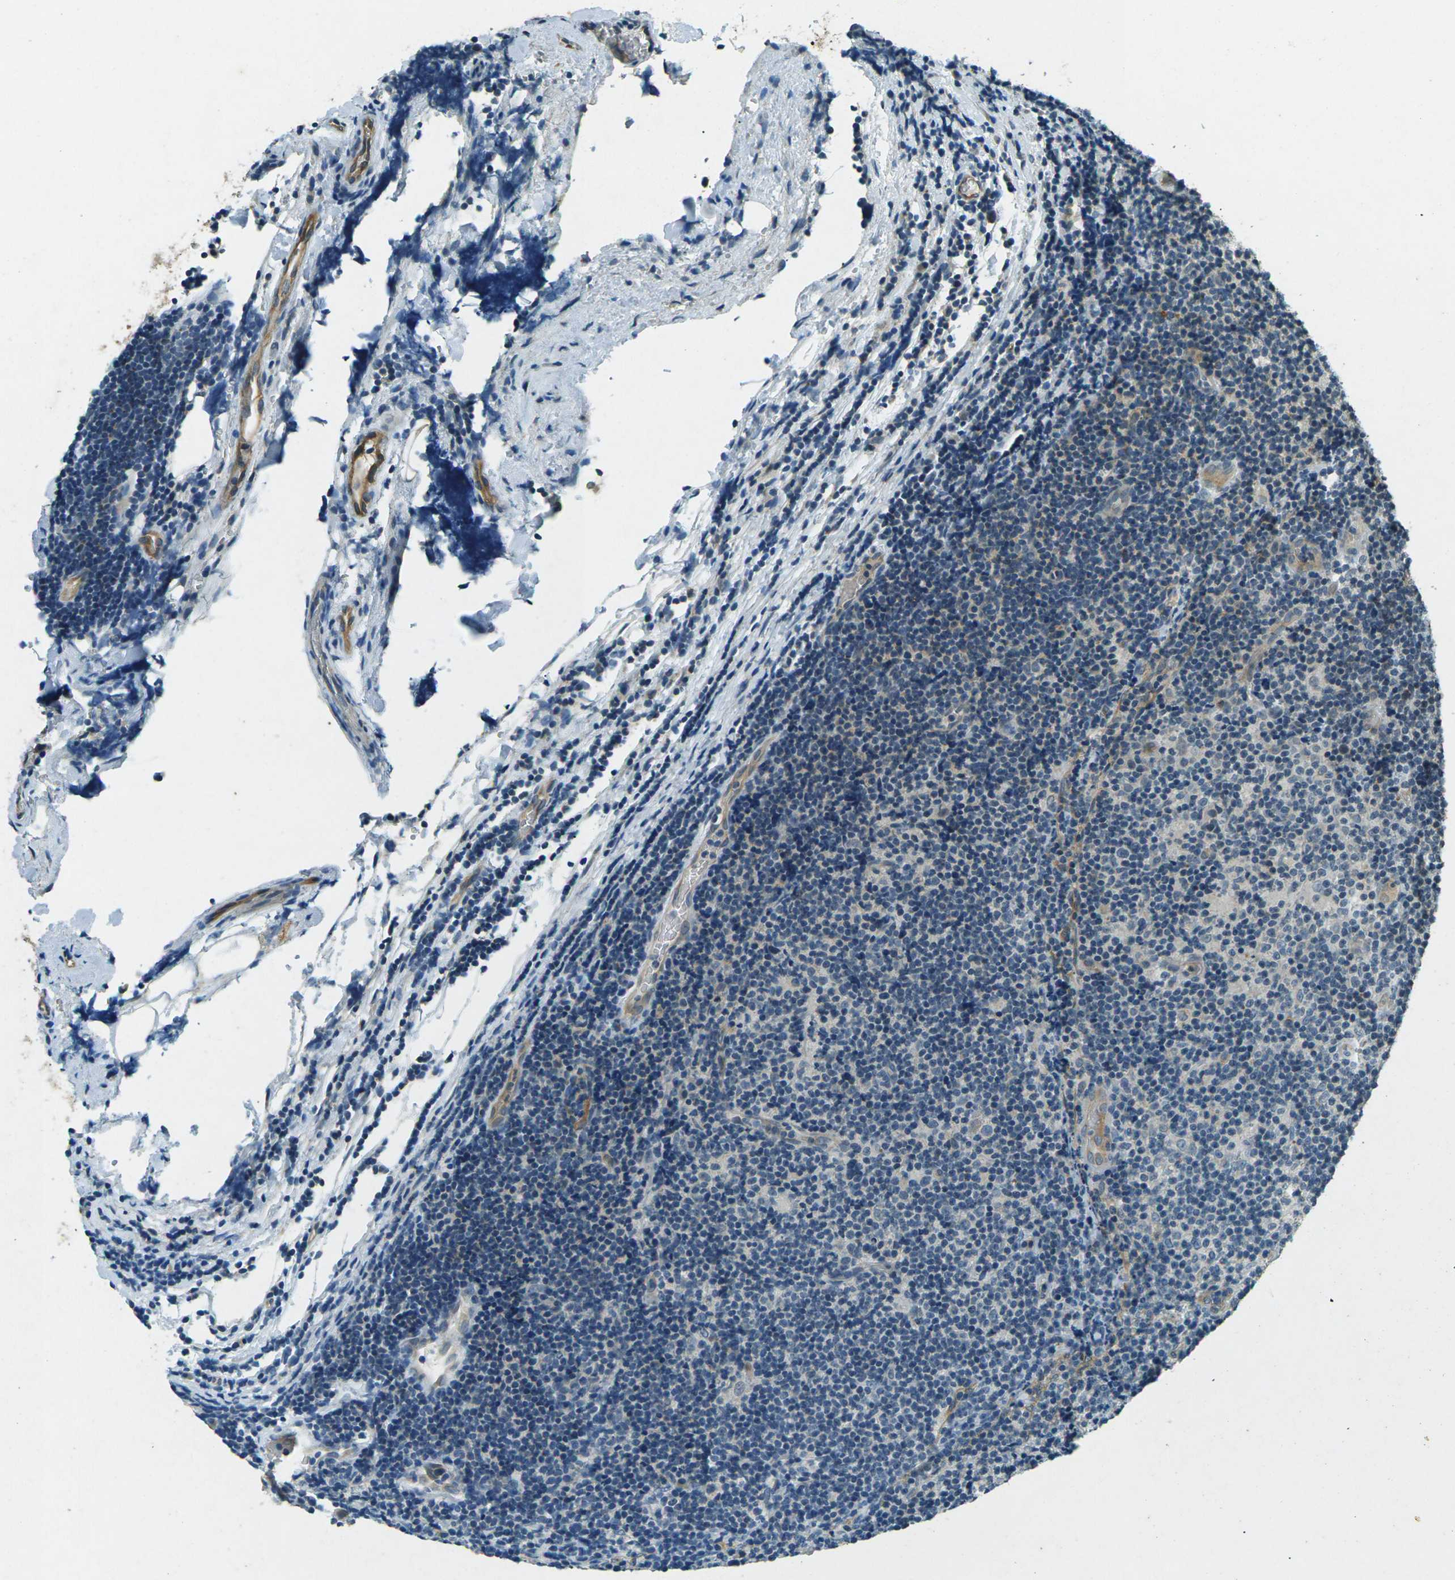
{"staining": {"intensity": "negative", "quantity": "none", "location": "none"}, "tissue": "lymphoma", "cell_type": "Tumor cells", "image_type": "cancer", "snomed": [{"axis": "morphology", "description": "Malignant lymphoma, non-Hodgkin's type, Low grade"}, {"axis": "topography", "description": "Lymph node"}], "caption": "Immunohistochemistry image of neoplastic tissue: human lymphoma stained with DAB shows no significant protein expression in tumor cells.", "gene": "PDE2A", "patient": {"sex": "male", "age": 83}}